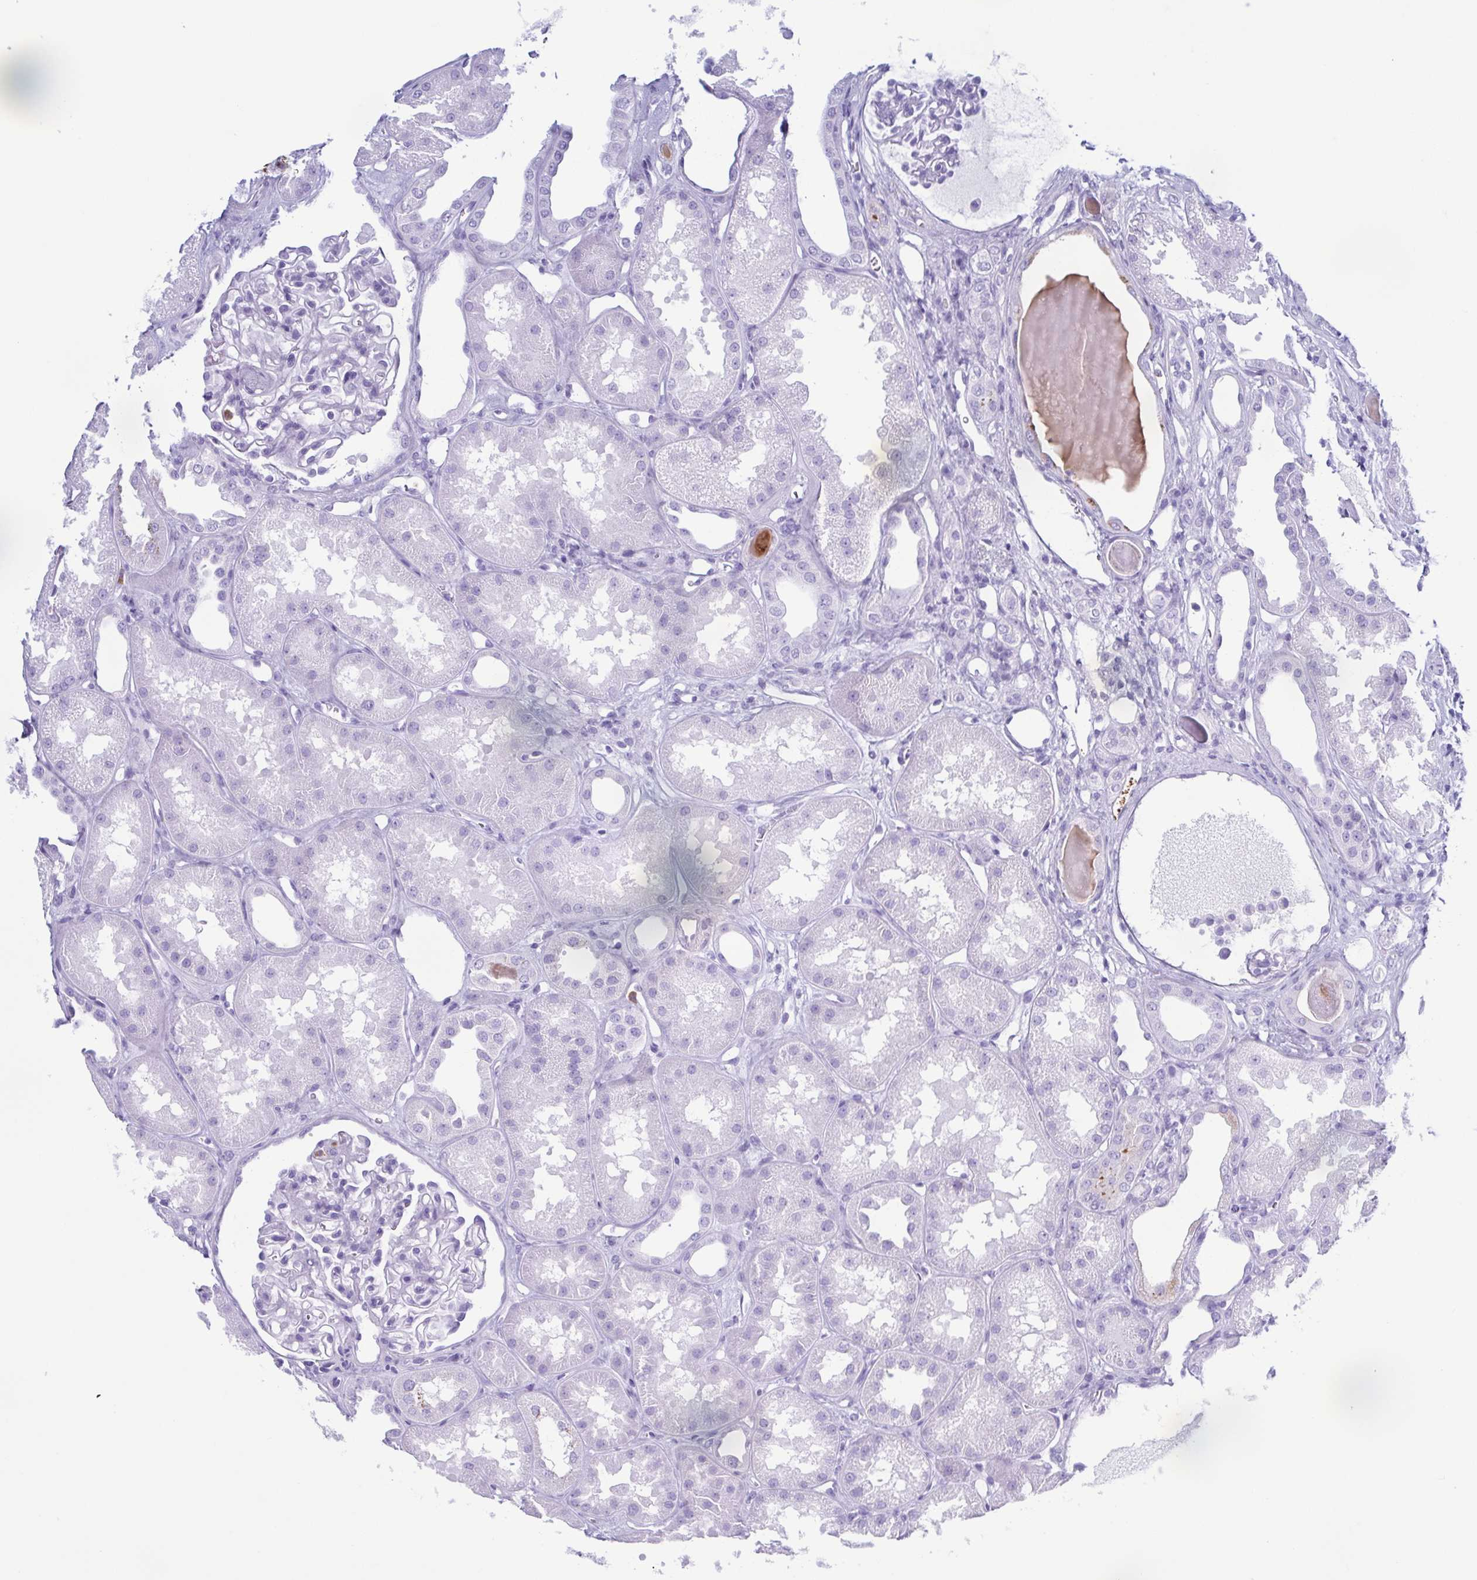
{"staining": {"intensity": "negative", "quantity": "none", "location": "none"}, "tissue": "kidney", "cell_type": "Cells in glomeruli", "image_type": "normal", "snomed": [{"axis": "morphology", "description": "Normal tissue, NOS"}, {"axis": "topography", "description": "Kidney"}], "caption": "High power microscopy micrograph of an IHC image of normal kidney, revealing no significant expression in cells in glomeruli. The staining was performed using DAB (3,3'-diaminobenzidine) to visualize the protein expression in brown, while the nuclei were stained in blue with hematoxylin (Magnification: 20x).", "gene": "LTF", "patient": {"sex": "male", "age": 61}}